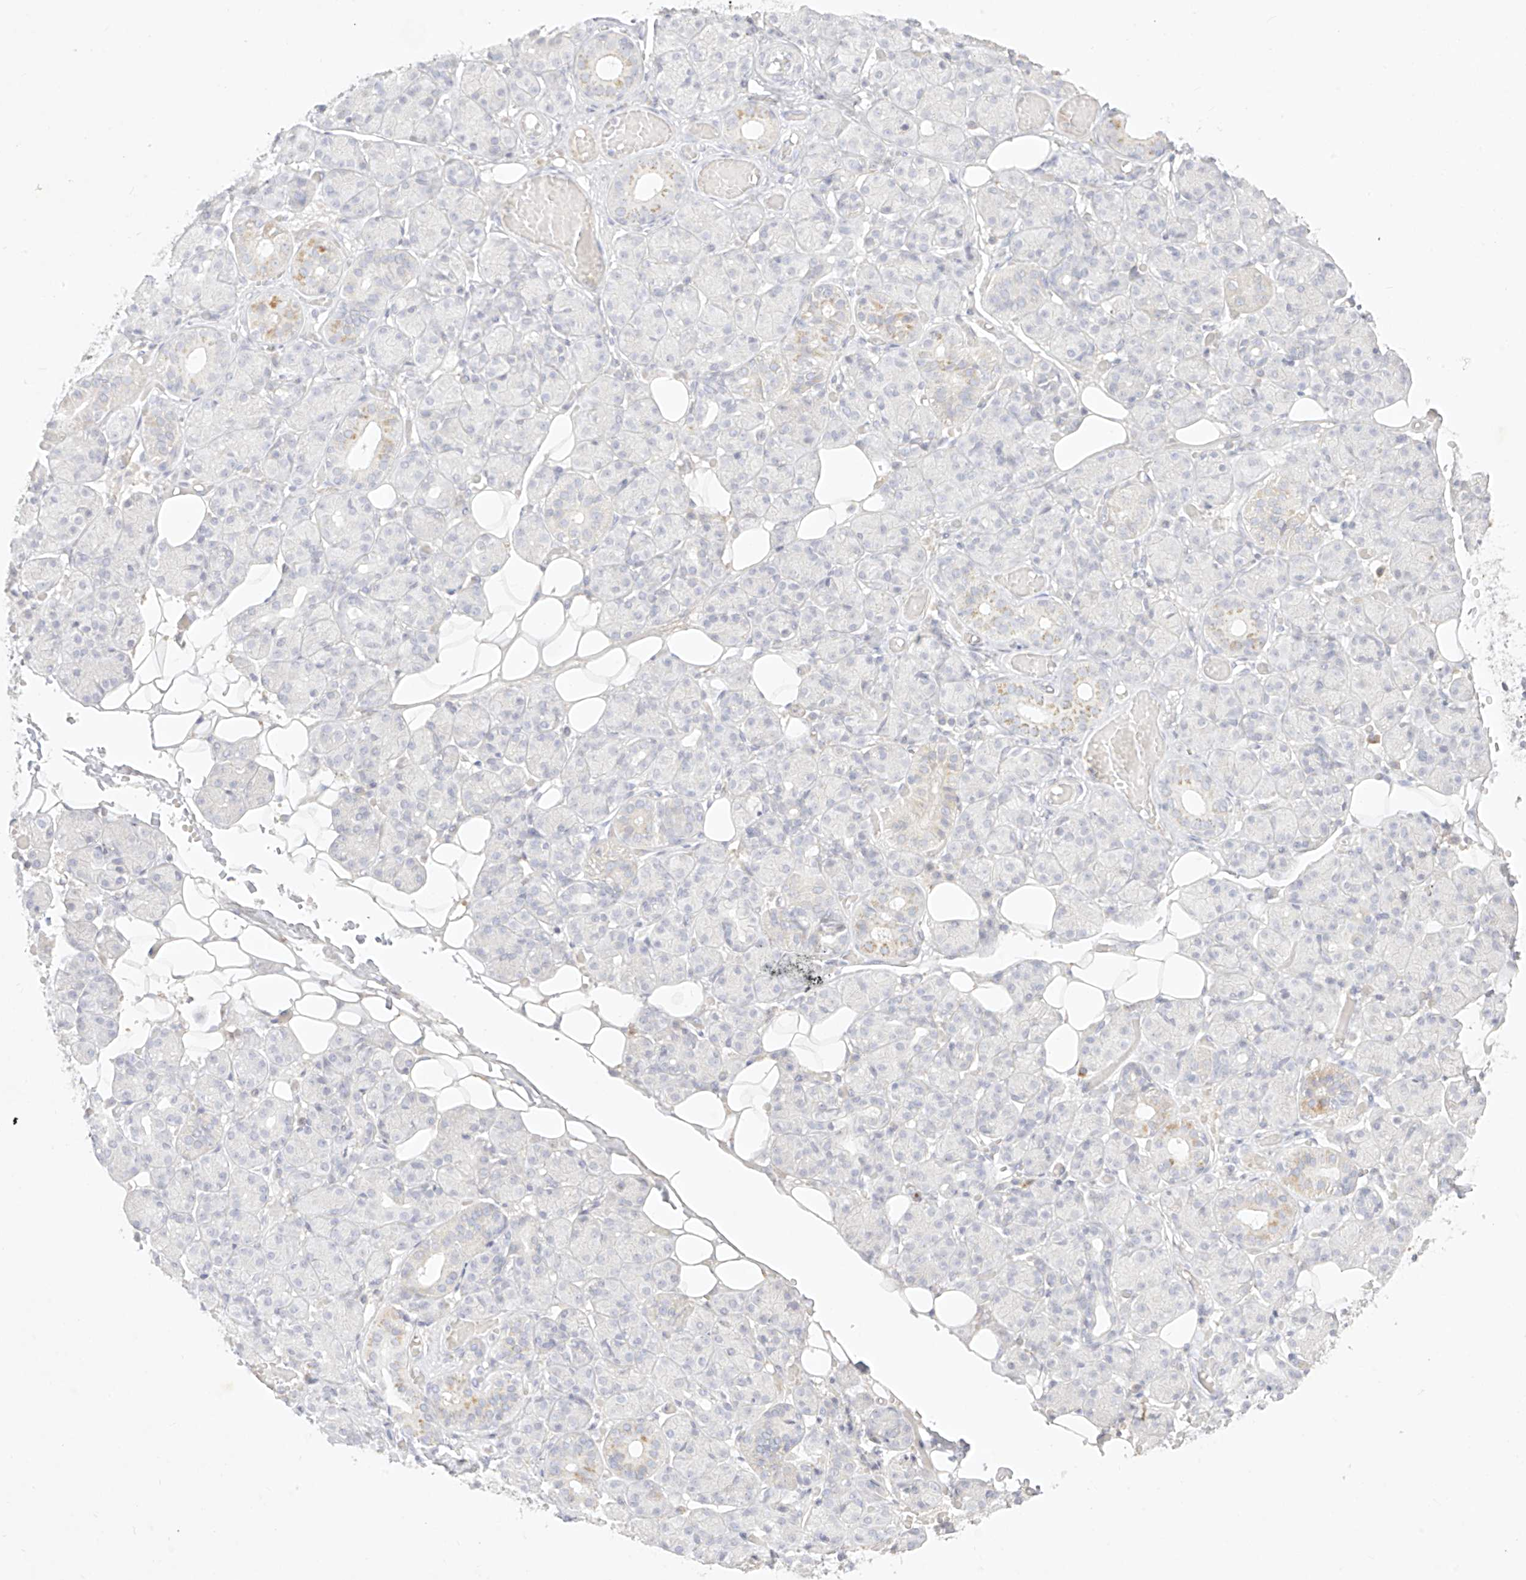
{"staining": {"intensity": "negative", "quantity": "none", "location": "none"}, "tissue": "salivary gland", "cell_type": "Glandular cells", "image_type": "normal", "snomed": [{"axis": "morphology", "description": "Normal tissue, NOS"}, {"axis": "topography", "description": "Salivary gland"}], "caption": "Image shows no significant protein positivity in glandular cells of unremarkable salivary gland. The staining was performed using DAB to visualize the protein expression in brown, while the nuclei were stained in blue with hematoxylin (Magnification: 20x).", "gene": "TGM4", "patient": {"sex": "male", "age": 63}}